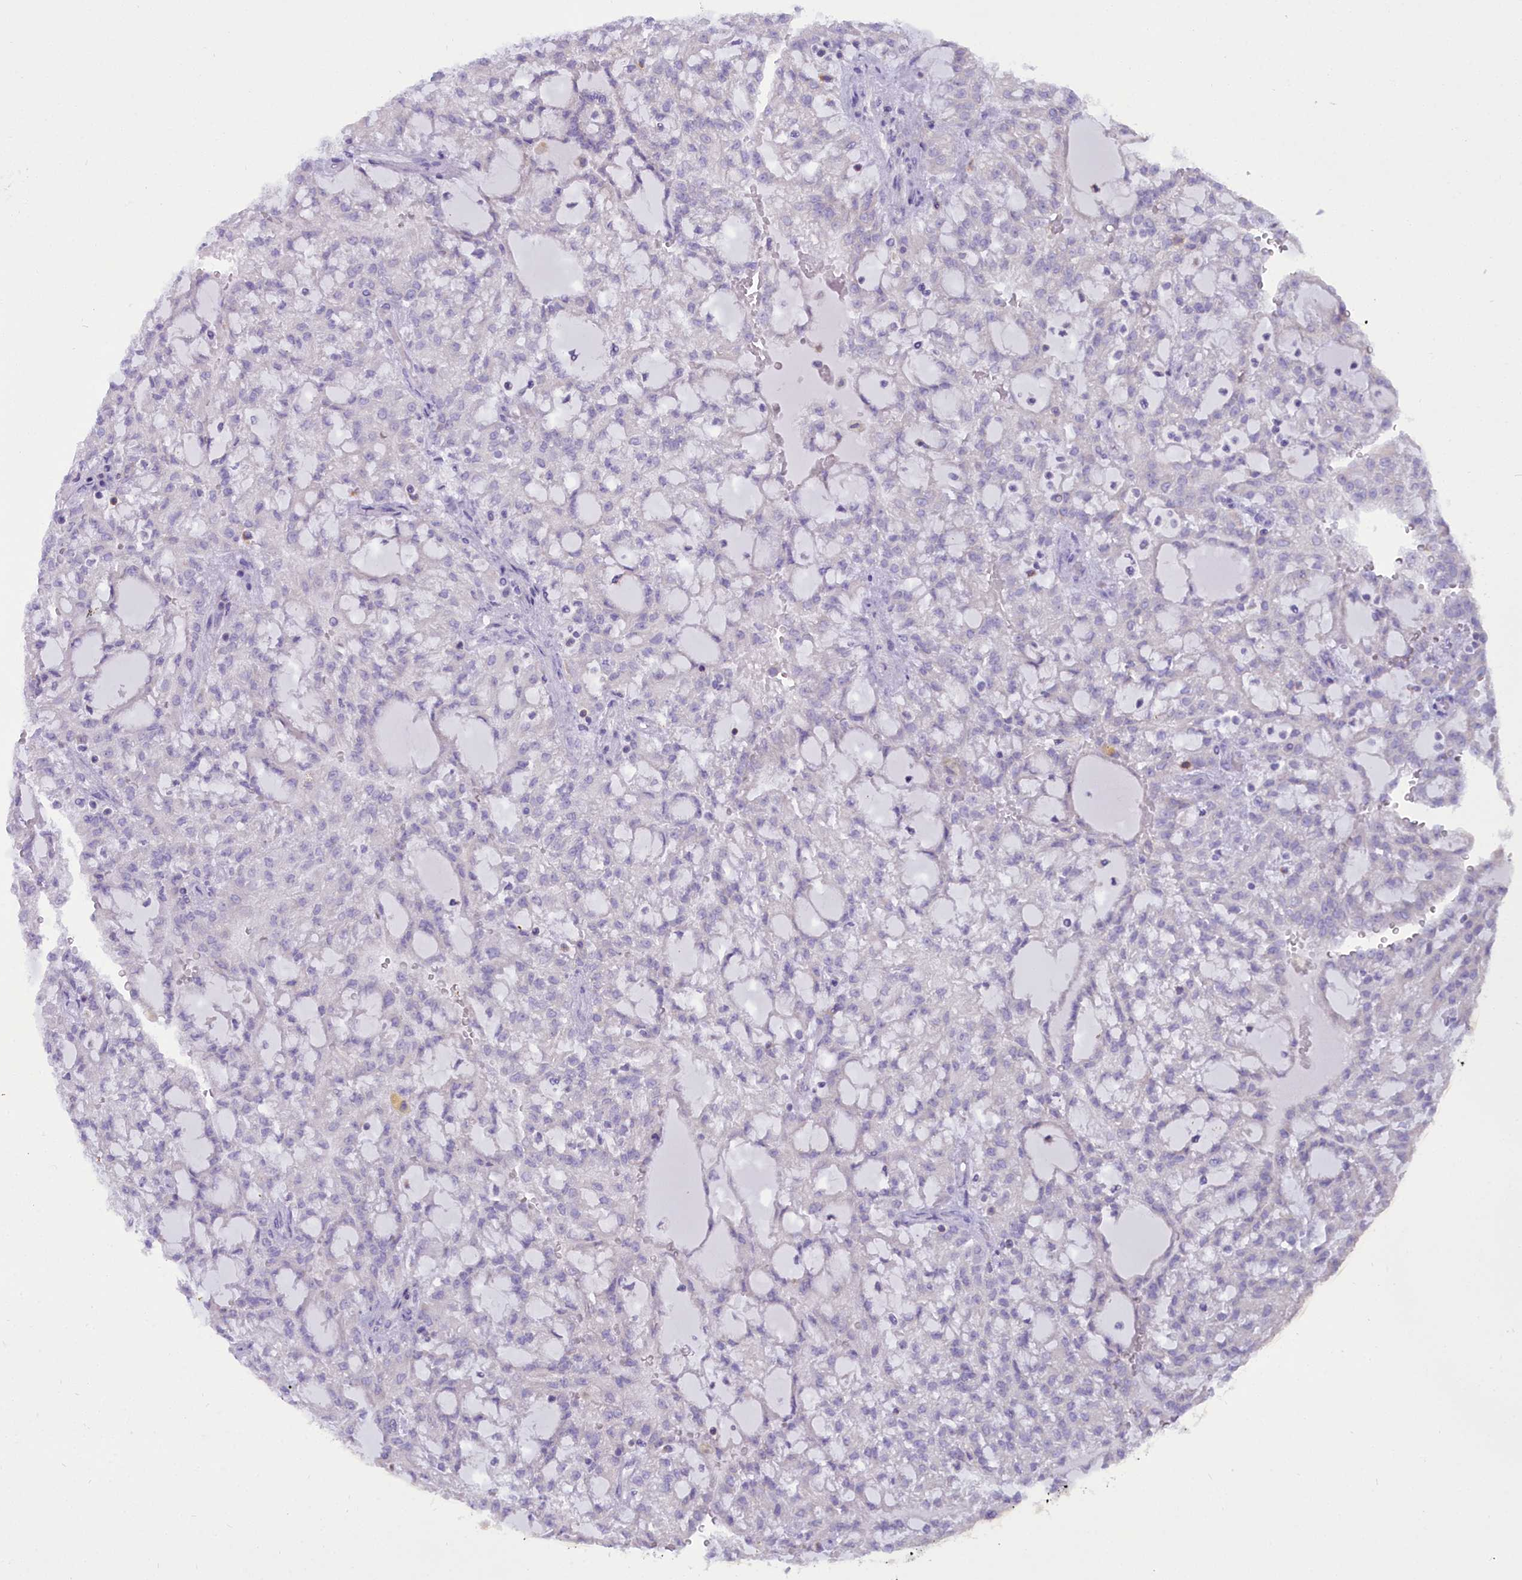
{"staining": {"intensity": "negative", "quantity": "none", "location": "none"}, "tissue": "renal cancer", "cell_type": "Tumor cells", "image_type": "cancer", "snomed": [{"axis": "morphology", "description": "Adenocarcinoma, NOS"}, {"axis": "topography", "description": "Kidney"}], "caption": "This is an immunohistochemistry (IHC) histopathology image of human renal cancer. There is no positivity in tumor cells.", "gene": "CD5", "patient": {"sex": "male", "age": 63}}